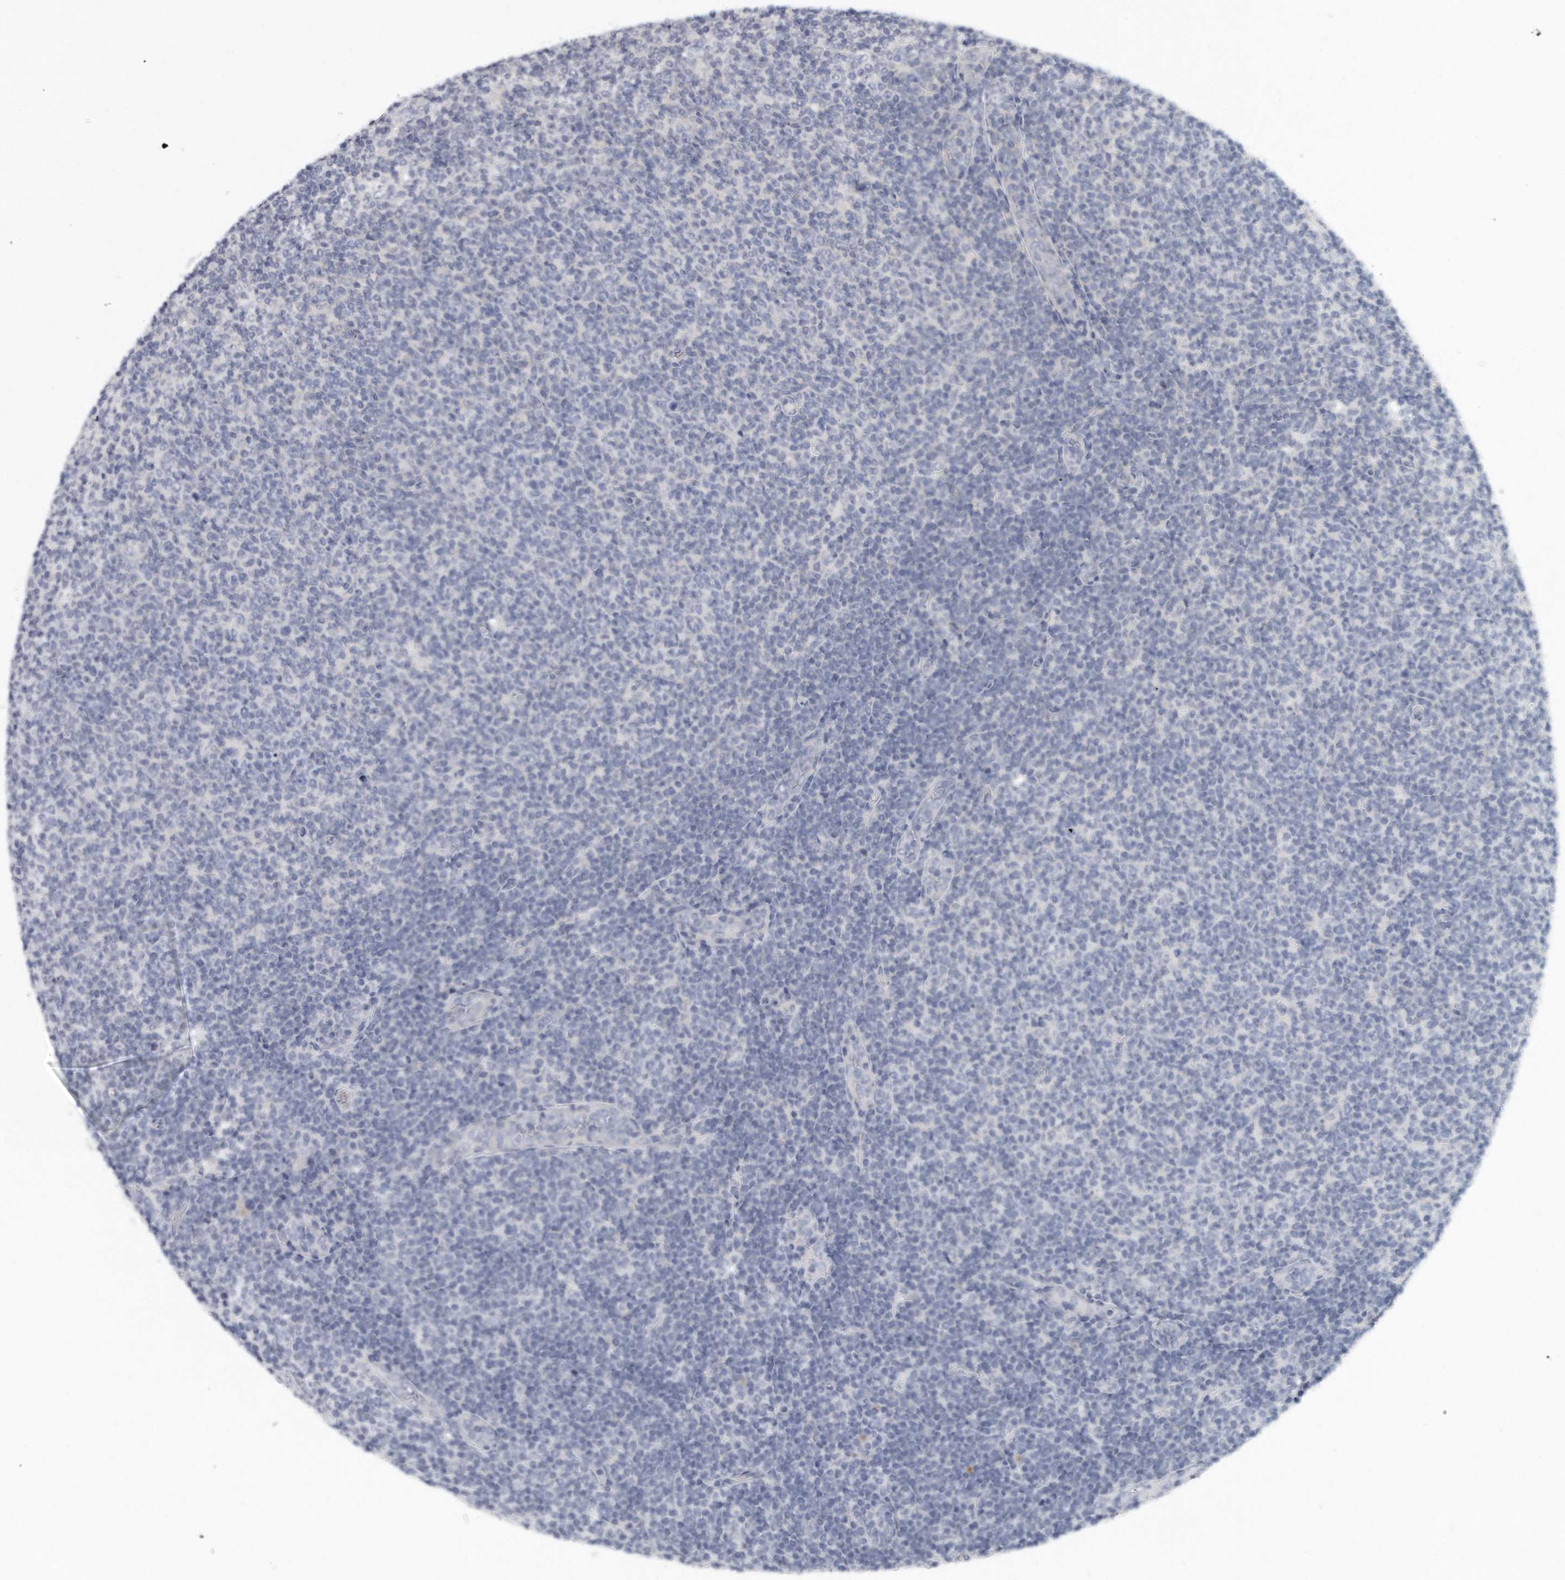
{"staining": {"intensity": "negative", "quantity": "none", "location": "none"}, "tissue": "lymphoma", "cell_type": "Tumor cells", "image_type": "cancer", "snomed": [{"axis": "morphology", "description": "Malignant lymphoma, non-Hodgkin's type, Low grade"}, {"axis": "topography", "description": "Lymph node"}], "caption": "This photomicrograph is of low-grade malignant lymphoma, non-Hodgkin's type stained with IHC to label a protein in brown with the nuclei are counter-stained blue. There is no staining in tumor cells.", "gene": "PLEKHA6", "patient": {"sex": "male", "age": 66}}